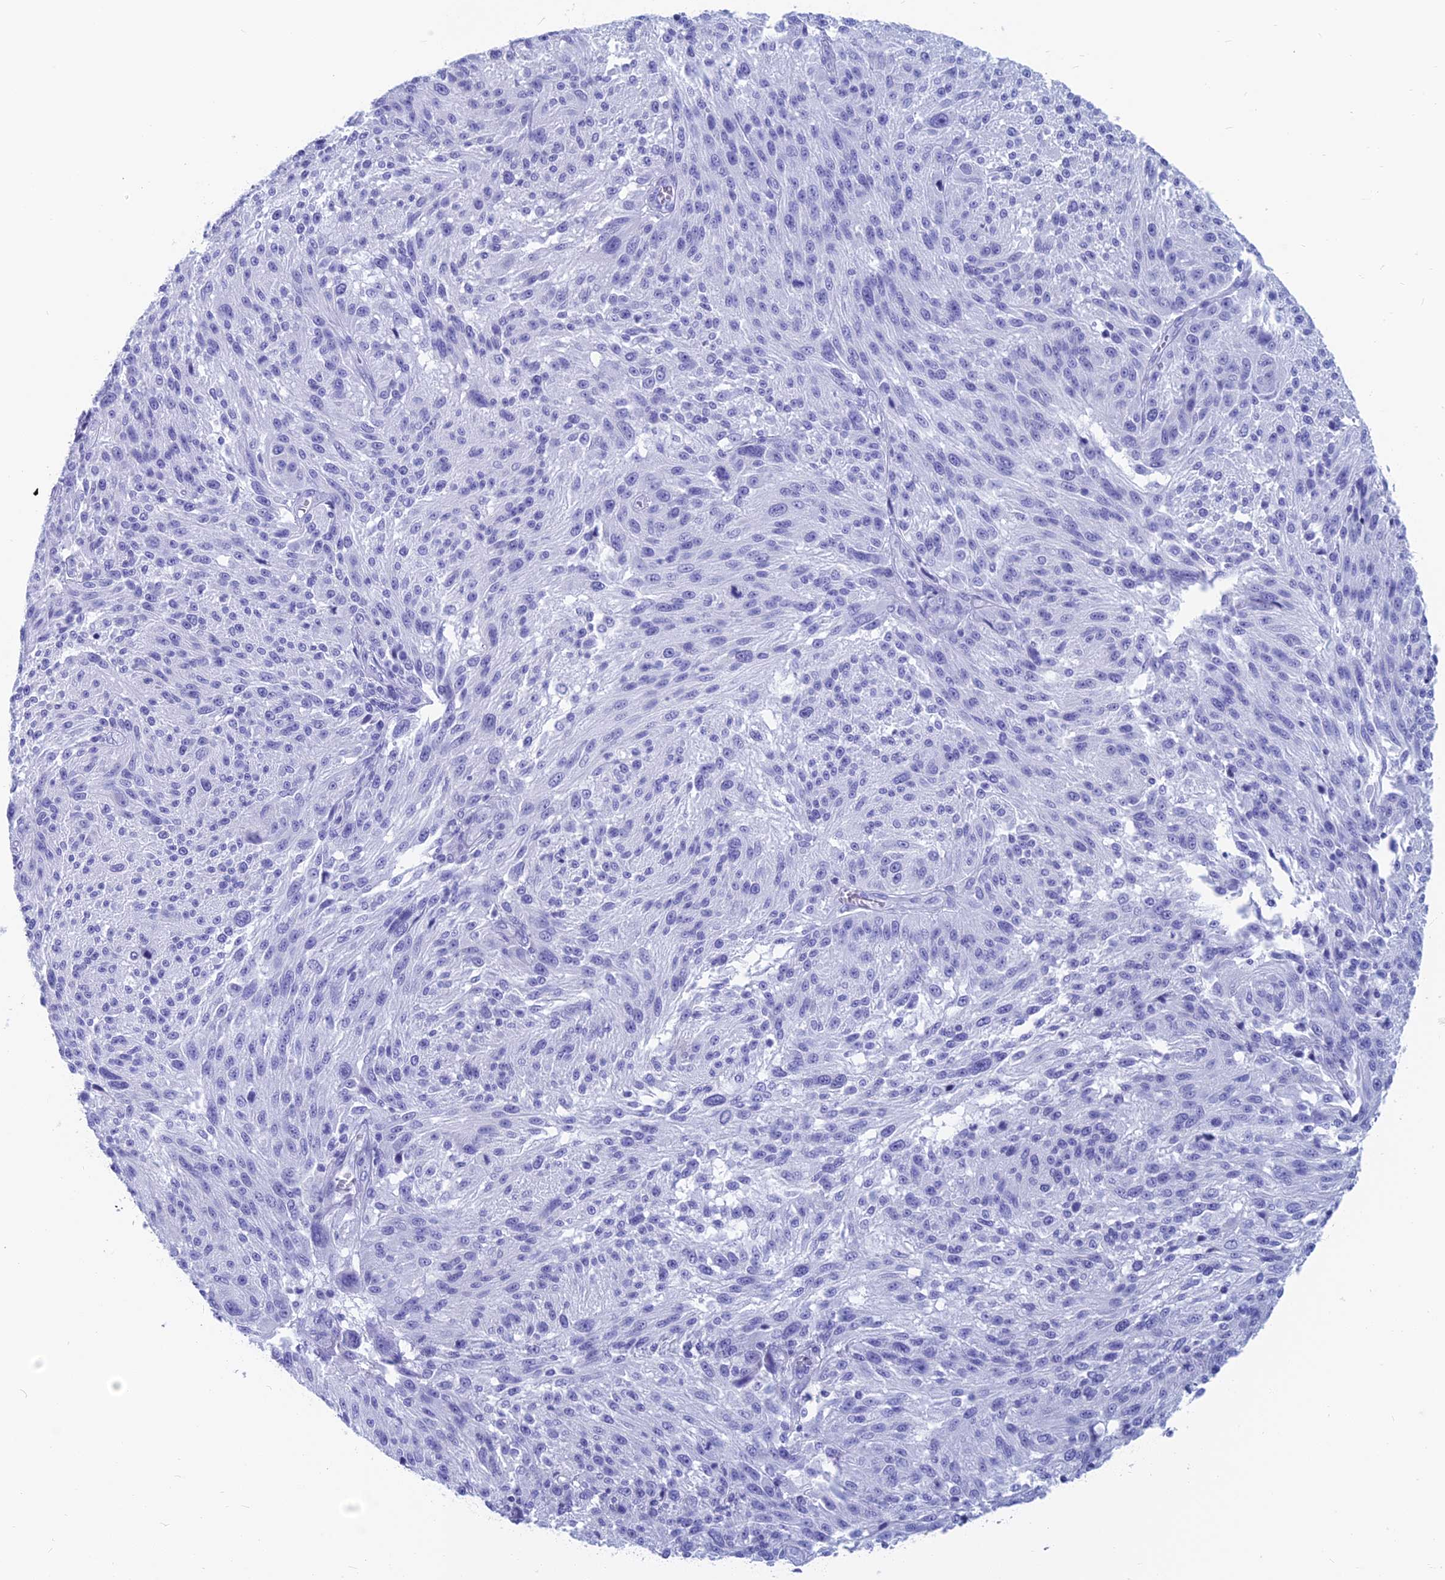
{"staining": {"intensity": "negative", "quantity": "none", "location": "none"}, "tissue": "melanoma", "cell_type": "Tumor cells", "image_type": "cancer", "snomed": [{"axis": "morphology", "description": "Malignant melanoma, NOS"}, {"axis": "topography", "description": "Skin"}], "caption": "There is no significant expression in tumor cells of melanoma. Brightfield microscopy of immunohistochemistry stained with DAB (3,3'-diaminobenzidine) (brown) and hematoxylin (blue), captured at high magnification.", "gene": "CAPS", "patient": {"sex": "male", "age": 53}}